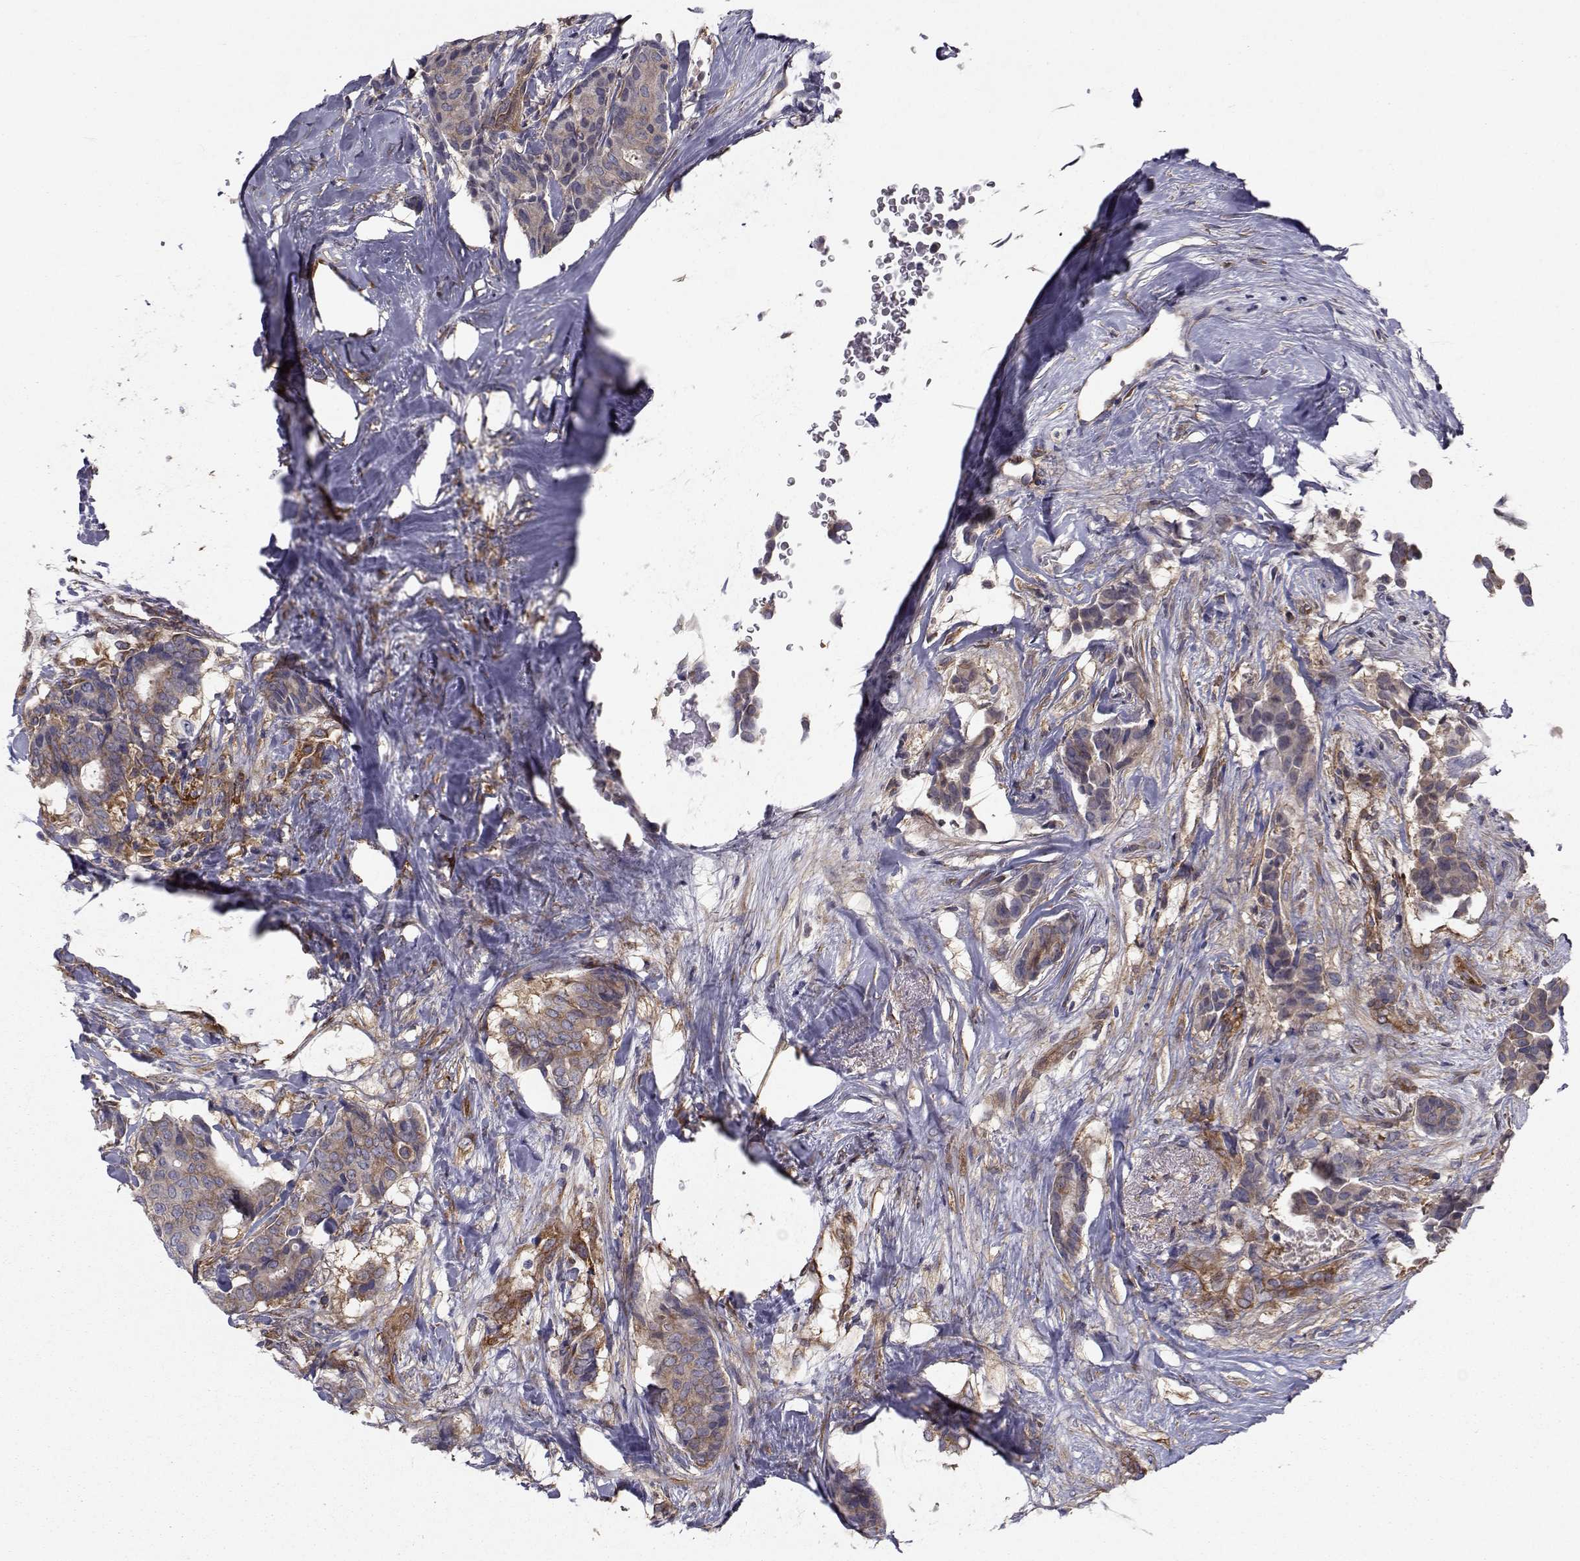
{"staining": {"intensity": "moderate", "quantity": "25%-75%", "location": "cytoplasmic/membranous"}, "tissue": "breast cancer", "cell_type": "Tumor cells", "image_type": "cancer", "snomed": [{"axis": "morphology", "description": "Duct carcinoma"}, {"axis": "topography", "description": "Breast"}], "caption": "Protein analysis of breast cancer tissue displays moderate cytoplasmic/membranous staining in about 25%-75% of tumor cells.", "gene": "TRIP10", "patient": {"sex": "female", "age": 75}}